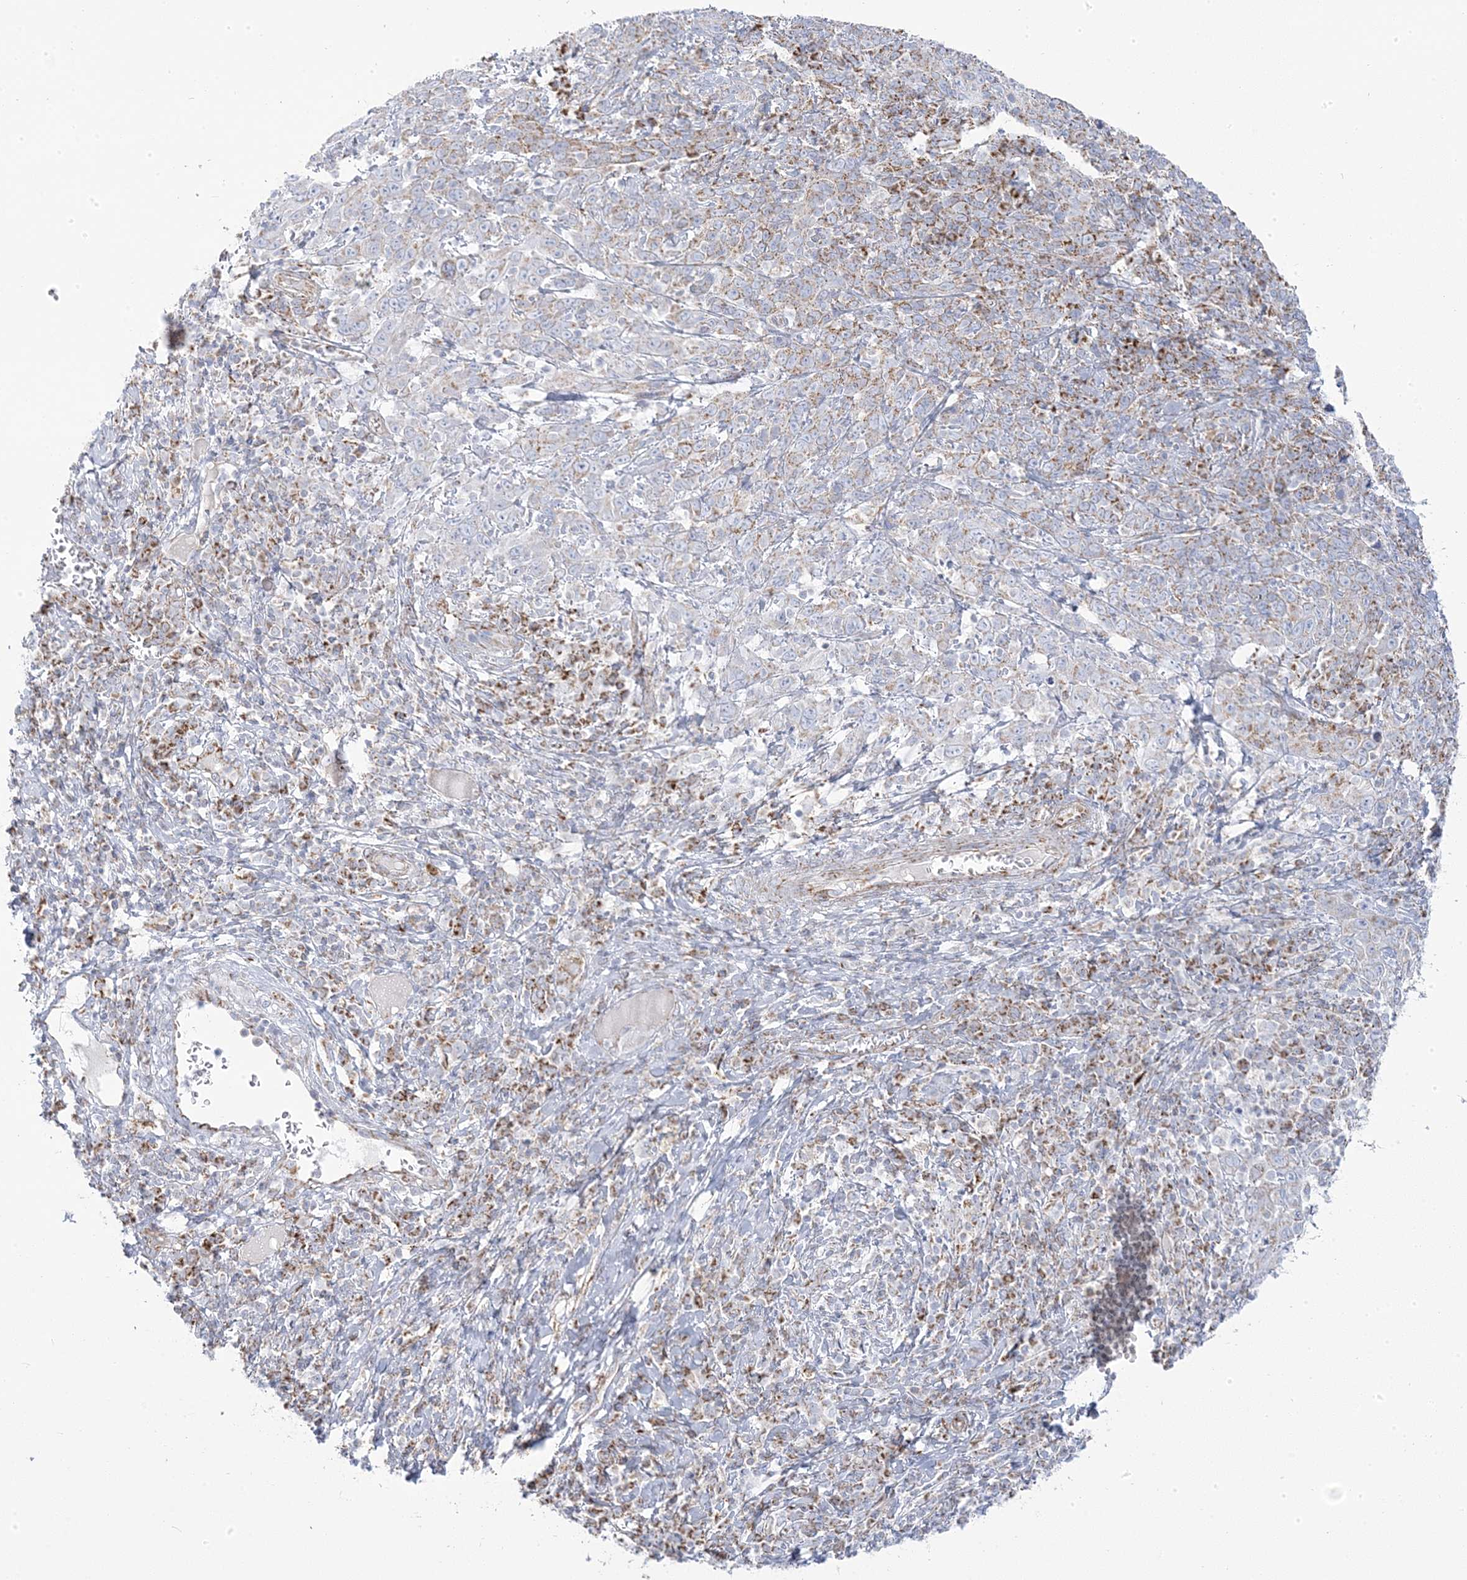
{"staining": {"intensity": "moderate", "quantity": ">75%", "location": "cytoplasmic/membranous"}, "tissue": "cervical cancer", "cell_type": "Tumor cells", "image_type": "cancer", "snomed": [{"axis": "morphology", "description": "Squamous cell carcinoma, NOS"}, {"axis": "topography", "description": "Cervix"}], "caption": "An image showing moderate cytoplasmic/membranous positivity in approximately >75% of tumor cells in squamous cell carcinoma (cervical), as visualized by brown immunohistochemical staining.", "gene": "PCCB", "patient": {"sex": "female", "age": 46}}